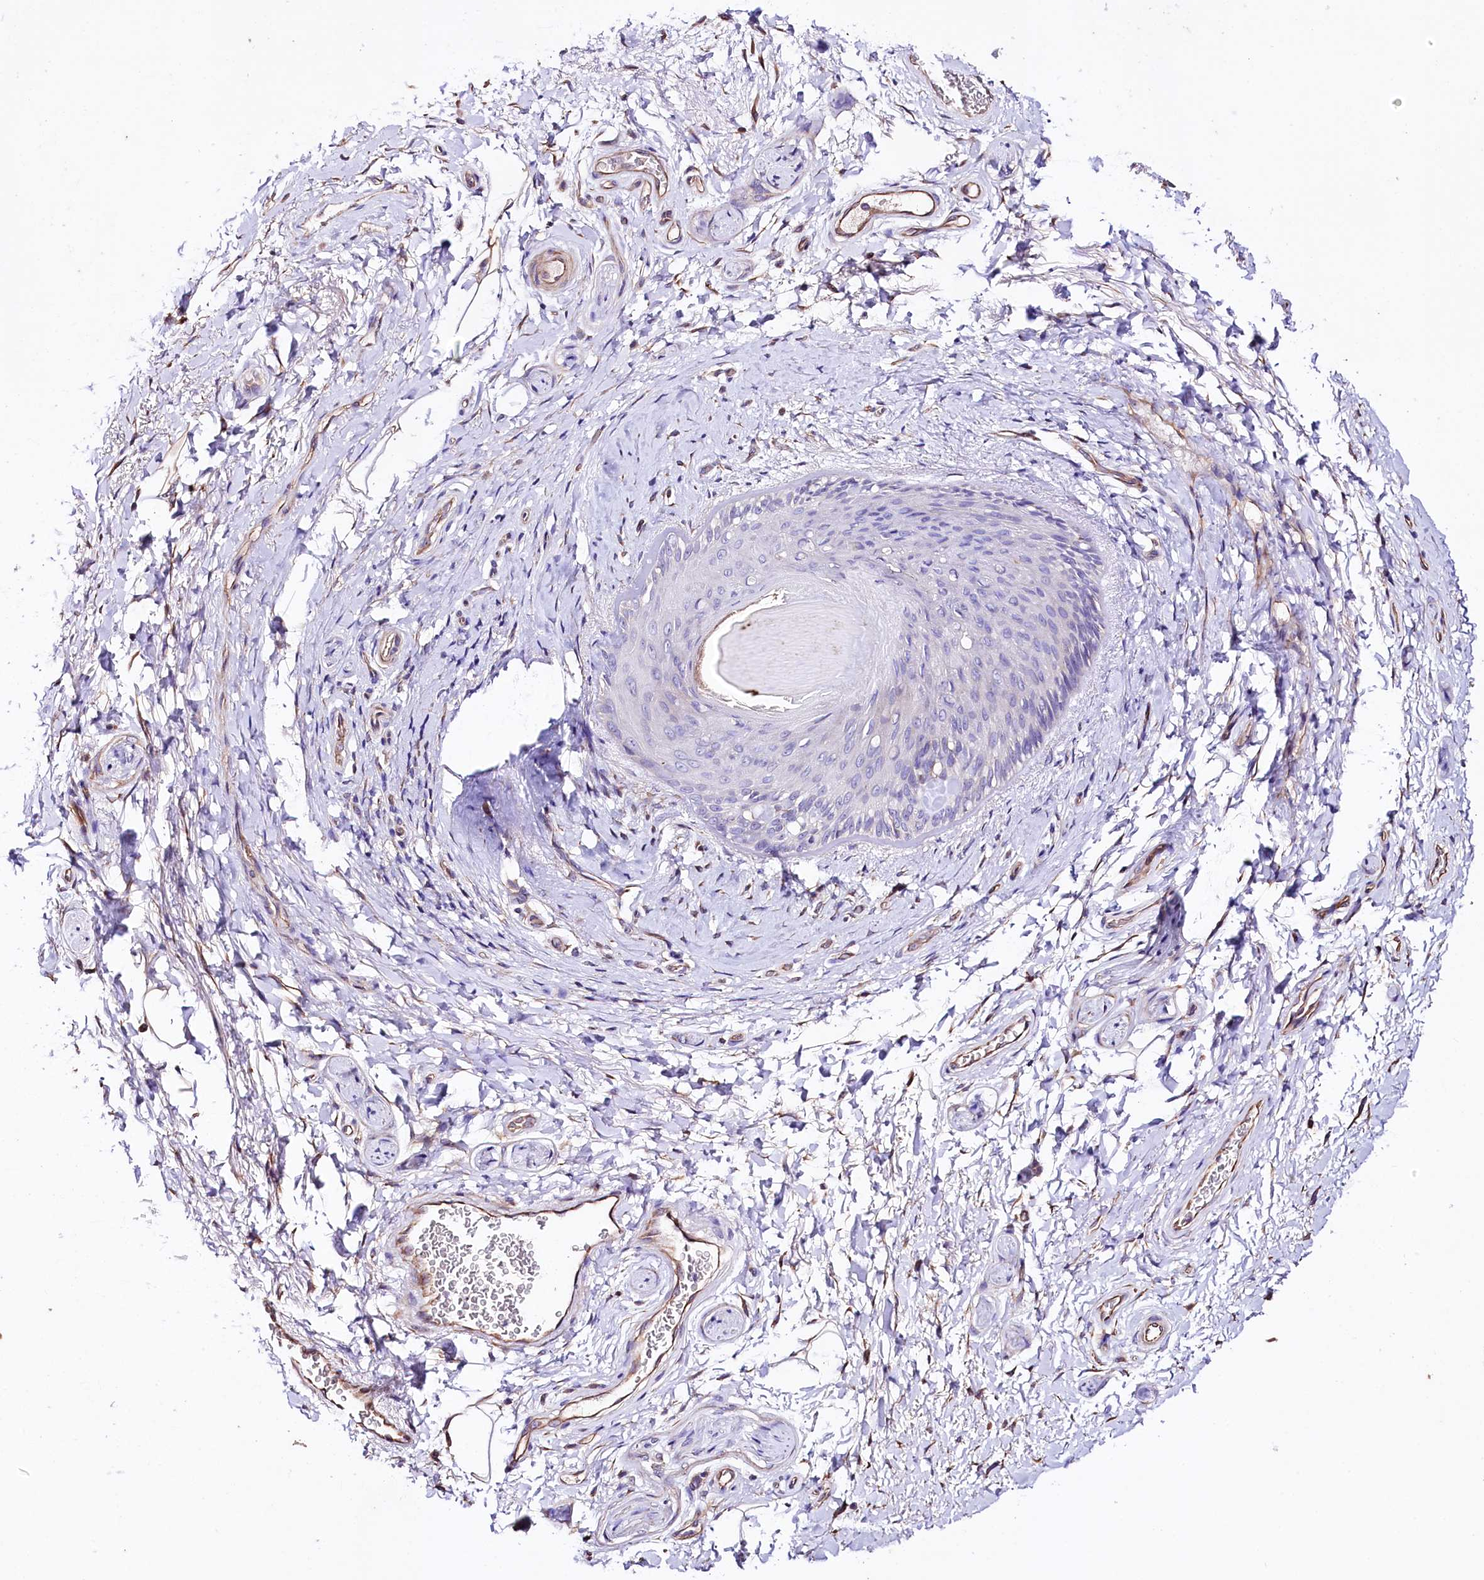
{"staining": {"intensity": "weak", "quantity": "<25%", "location": "cytoplasmic/membranous"}, "tissue": "skin", "cell_type": "Epidermal cells", "image_type": "normal", "snomed": [{"axis": "morphology", "description": "Normal tissue, NOS"}, {"axis": "topography", "description": "Anal"}], "caption": "Immunohistochemistry (IHC) micrograph of unremarkable human skin stained for a protein (brown), which displays no positivity in epidermal cells.", "gene": "SLC7A1", "patient": {"sex": "male", "age": 44}}